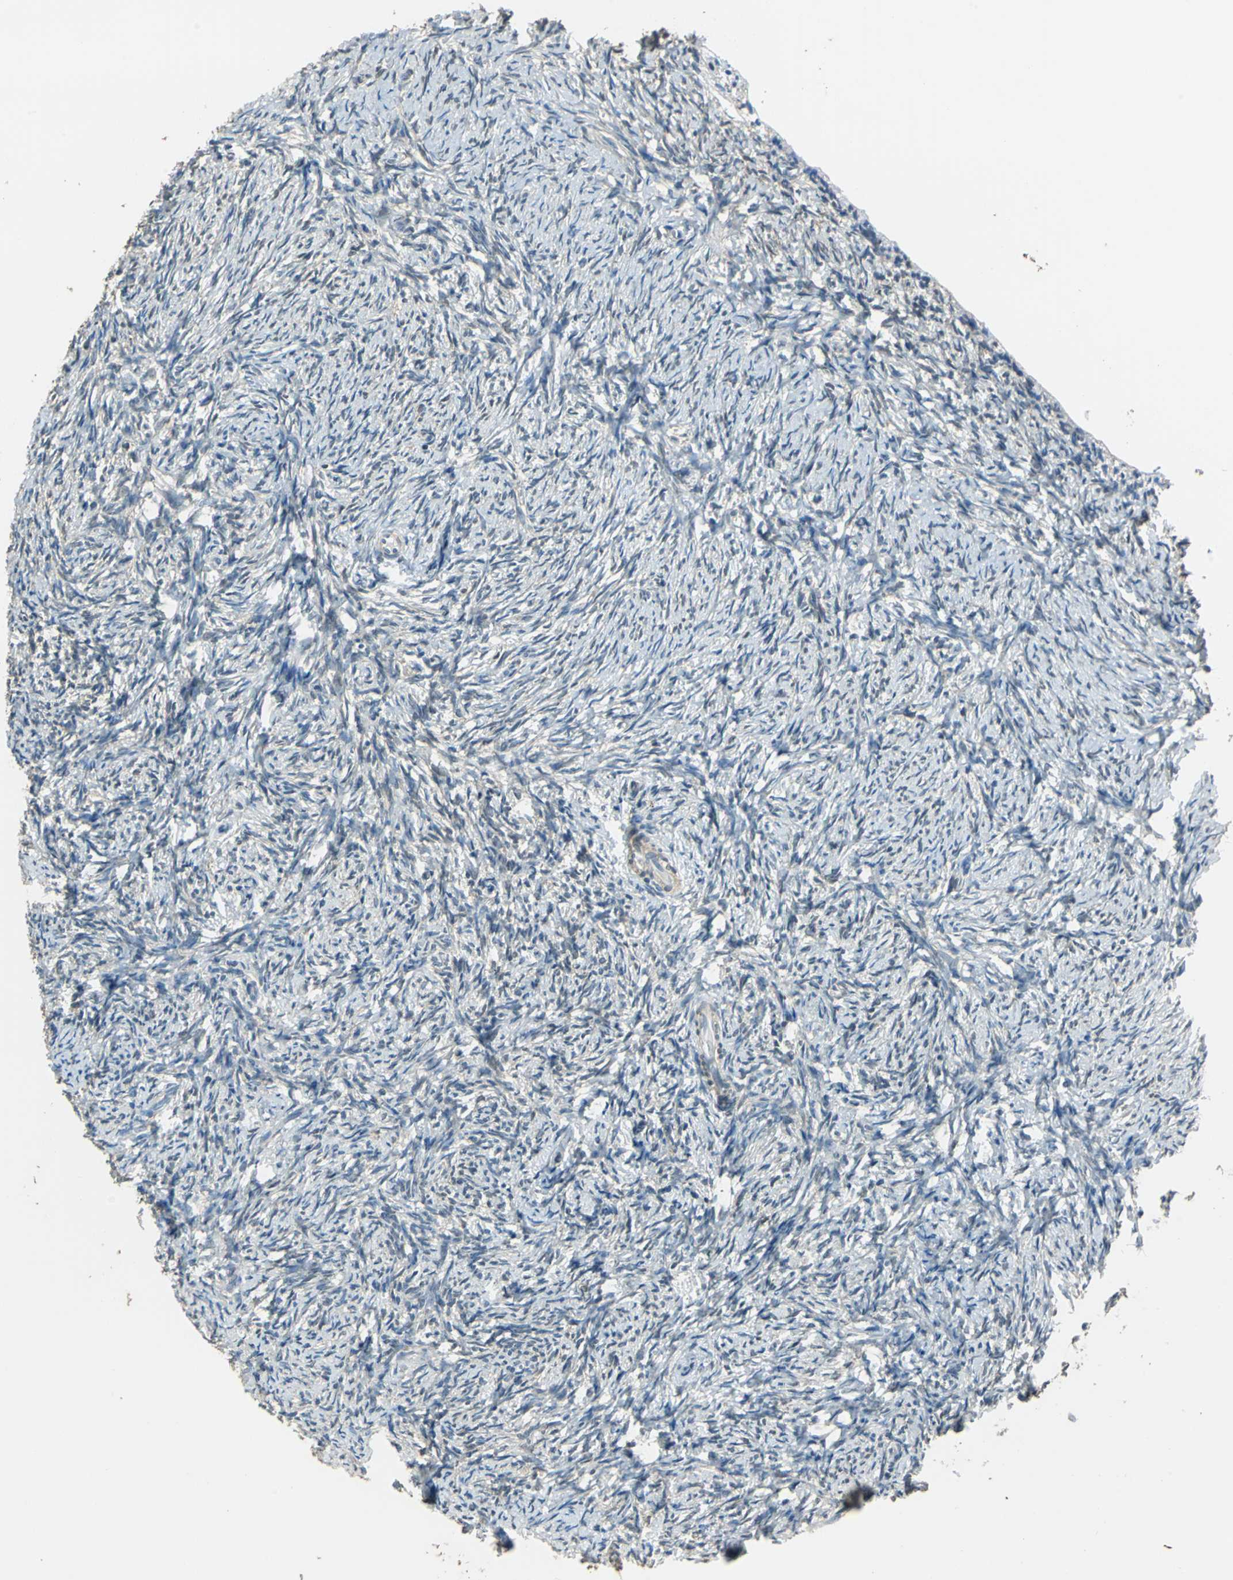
{"staining": {"intensity": "weak", "quantity": "<25%", "location": "cytoplasmic/membranous"}, "tissue": "ovary", "cell_type": "Ovarian stroma cells", "image_type": "normal", "snomed": [{"axis": "morphology", "description": "Normal tissue, NOS"}, {"axis": "topography", "description": "Ovary"}], "caption": "Ovarian stroma cells show no significant positivity in benign ovary. (Brightfield microscopy of DAB immunohistochemistry at high magnification).", "gene": "FKBP4", "patient": {"sex": "female", "age": 60}}